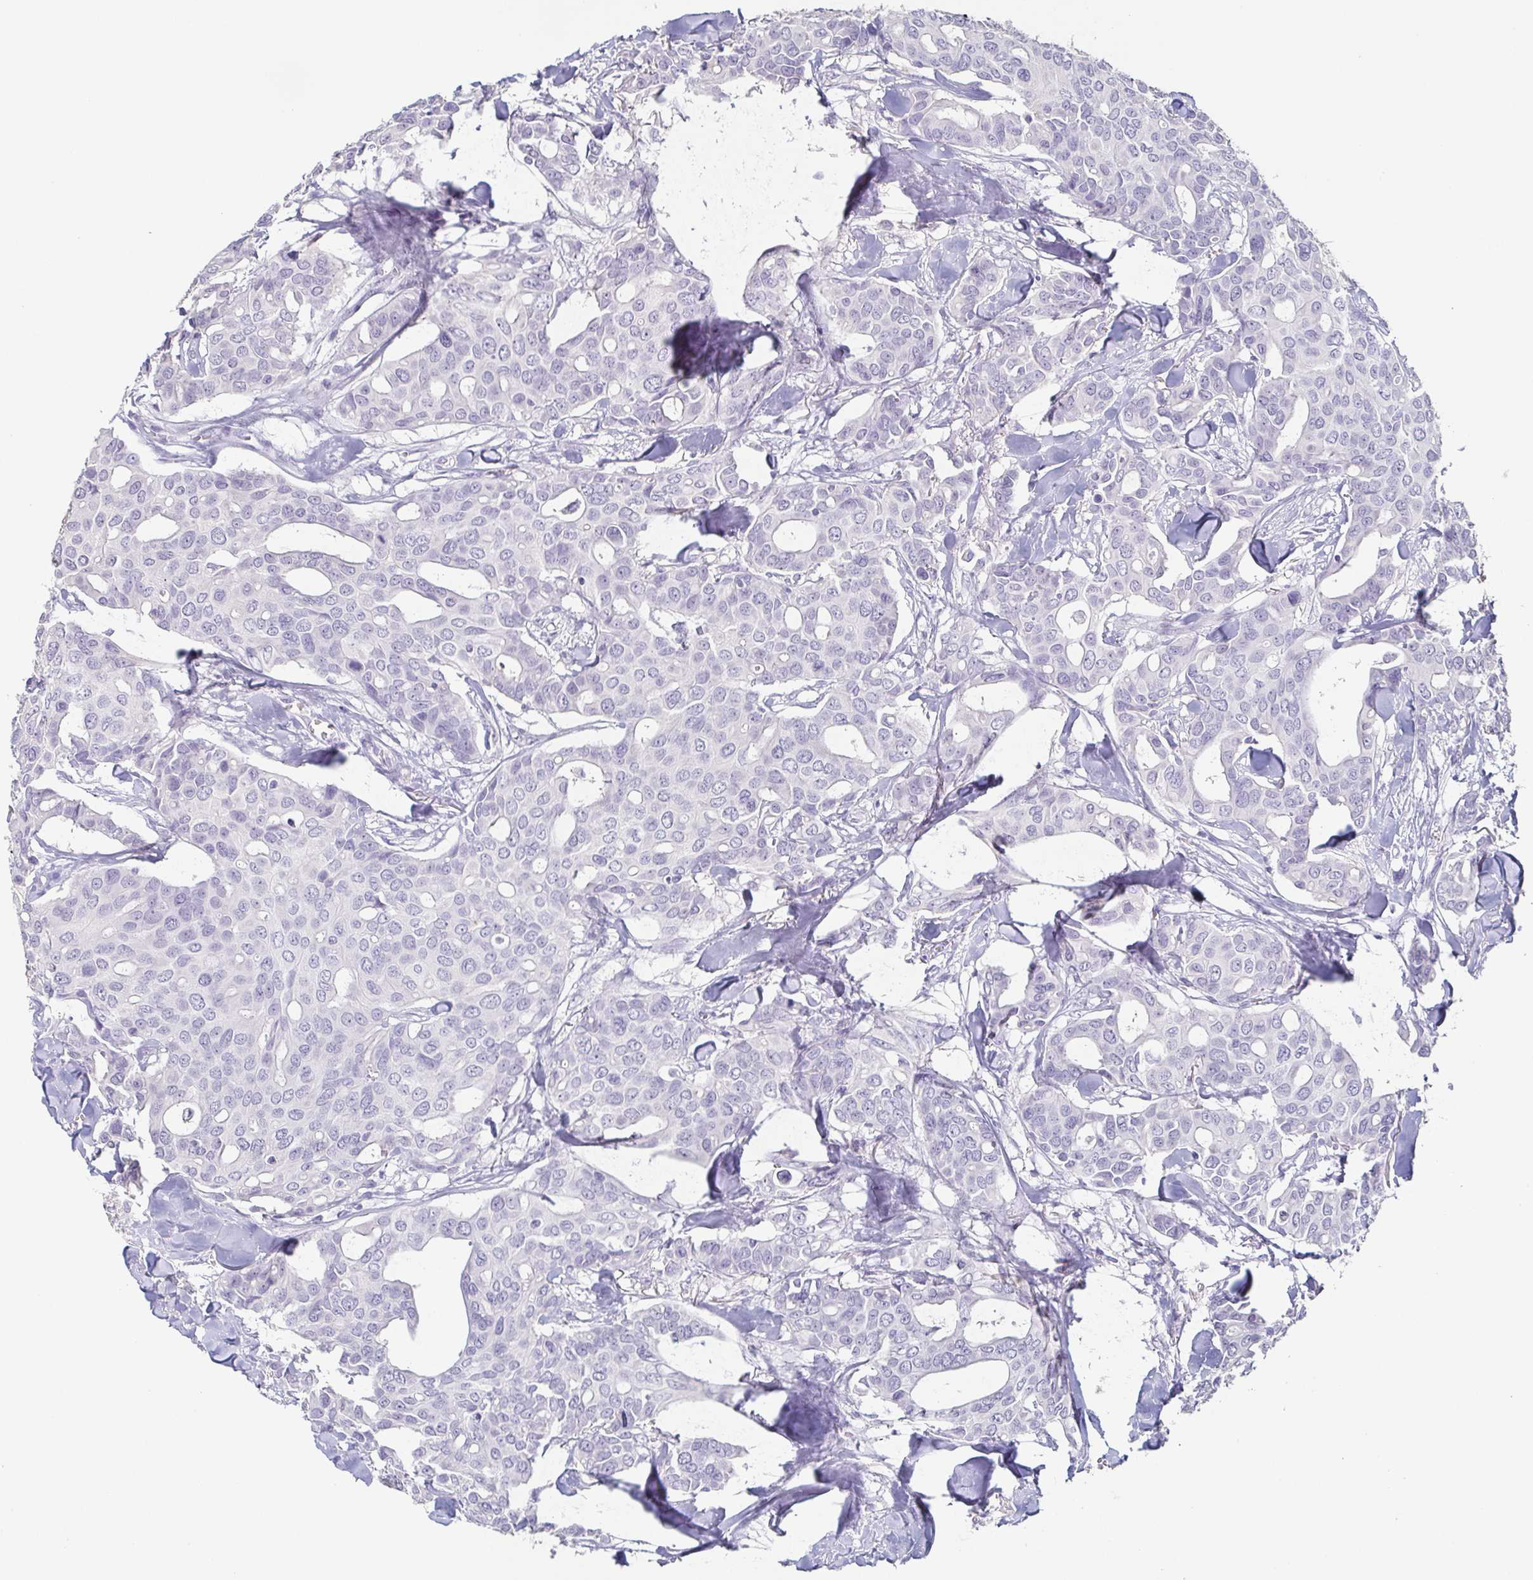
{"staining": {"intensity": "negative", "quantity": "none", "location": "none"}, "tissue": "breast cancer", "cell_type": "Tumor cells", "image_type": "cancer", "snomed": [{"axis": "morphology", "description": "Duct carcinoma"}, {"axis": "topography", "description": "Breast"}], "caption": "Immunohistochemistry image of neoplastic tissue: breast cancer (infiltrating ductal carcinoma) stained with DAB reveals no significant protein expression in tumor cells.", "gene": "BPIFA2", "patient": {"sex": "female", "age": 54}}